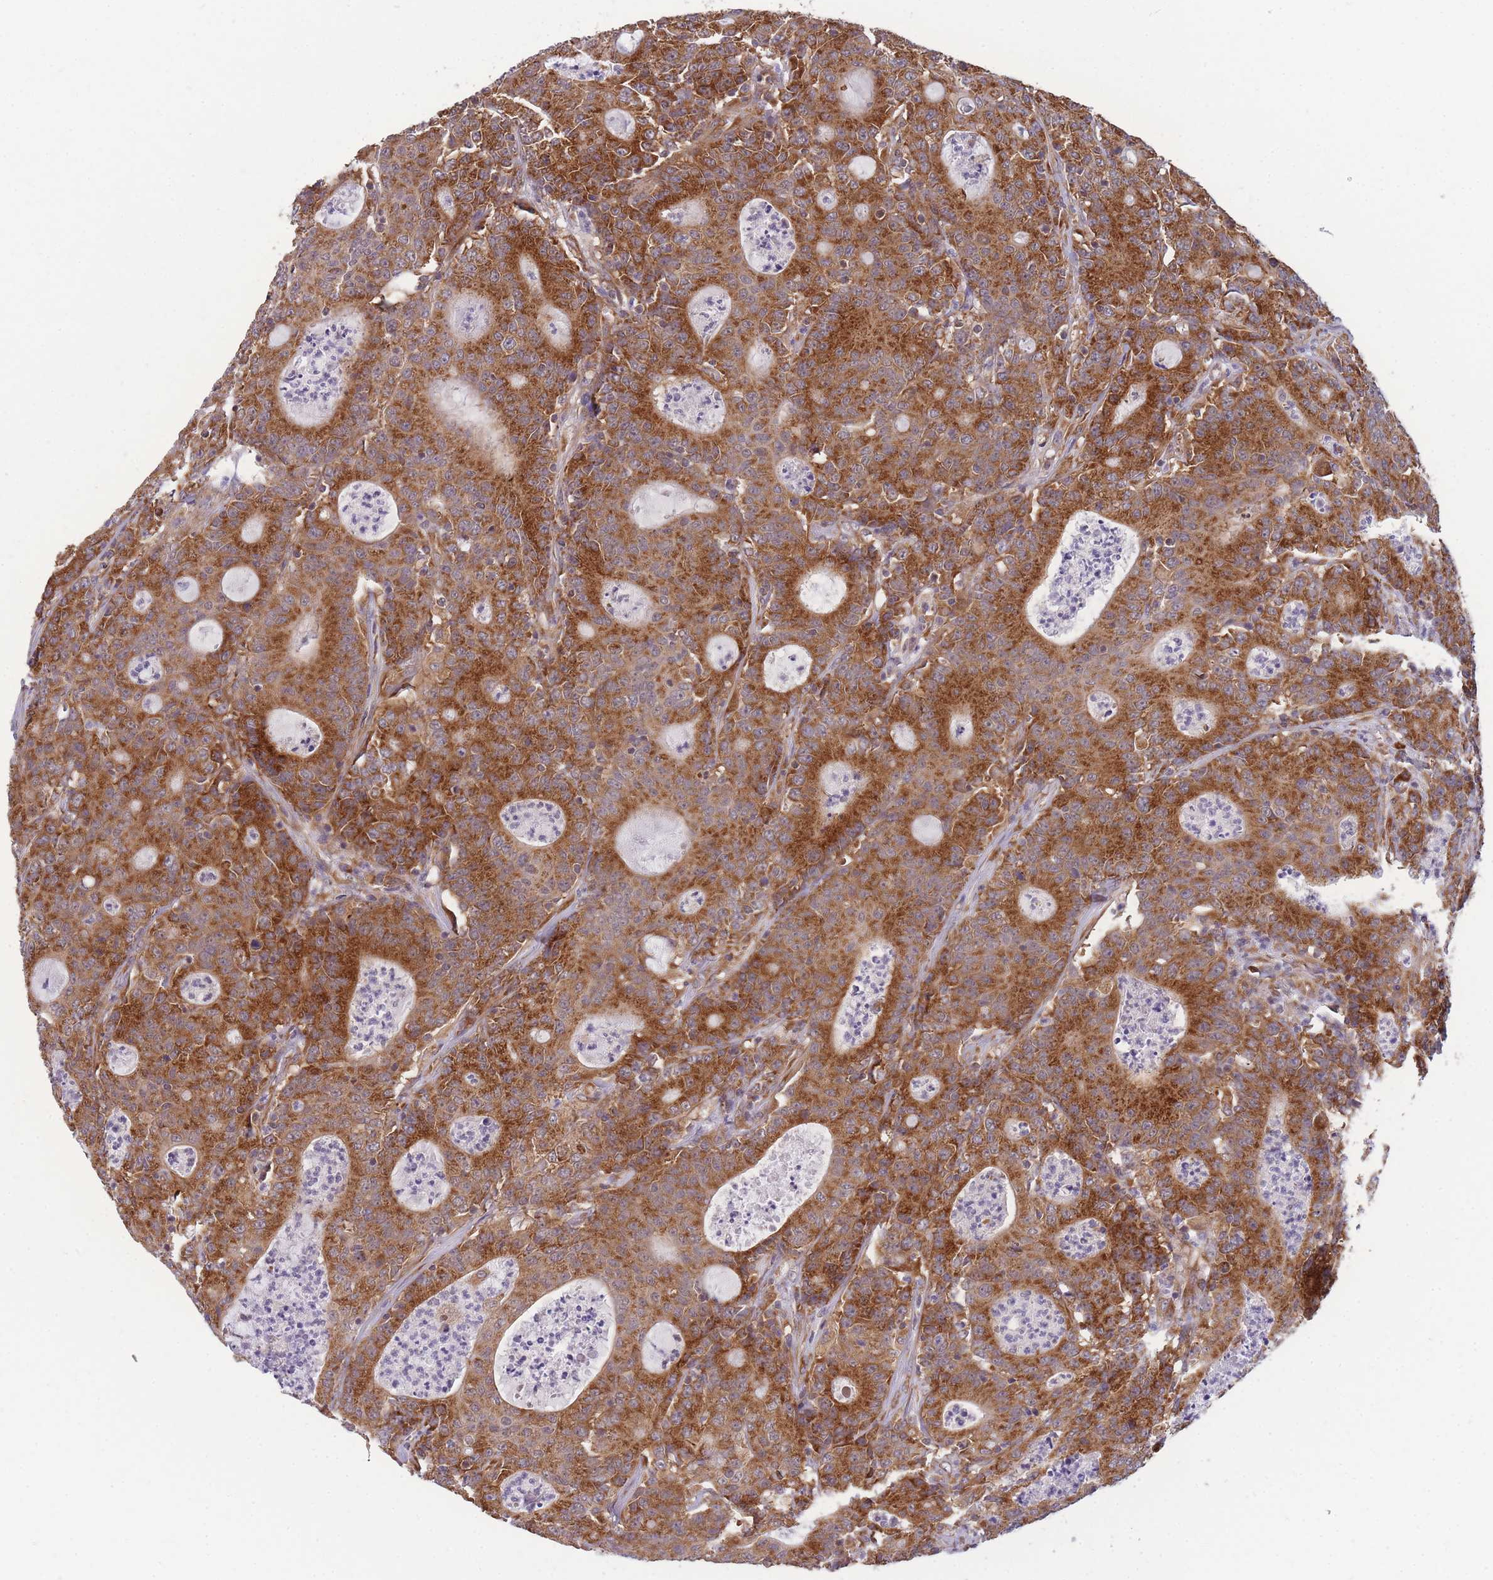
{"staining": {"intensity": "strong", "quantity": ">75%", "location": "cytoplasmic/membranous"}, "tissue": "colorectal cancer", "cell_type": "Tumor cells", "image_type": "cancer", "snomed": [{"axis": "morphology", "description": "Adenocarcinoma, NOS"}, {"axis": "topography", "description": "Colon"}], "caption": "A histopathology image of colorectal adenocarcinoma stained for a protein exhibits strong cytoplasmic/membranous brown staining in tumor cells. The staining was performed using DAB (3,3'-diaminobenzidine), with brown indicating positive protein expression. Nuclei are stained blue with hematoxylin.", "gene": "MRPL23", "patient": {"sex": "male", "age": 83}}